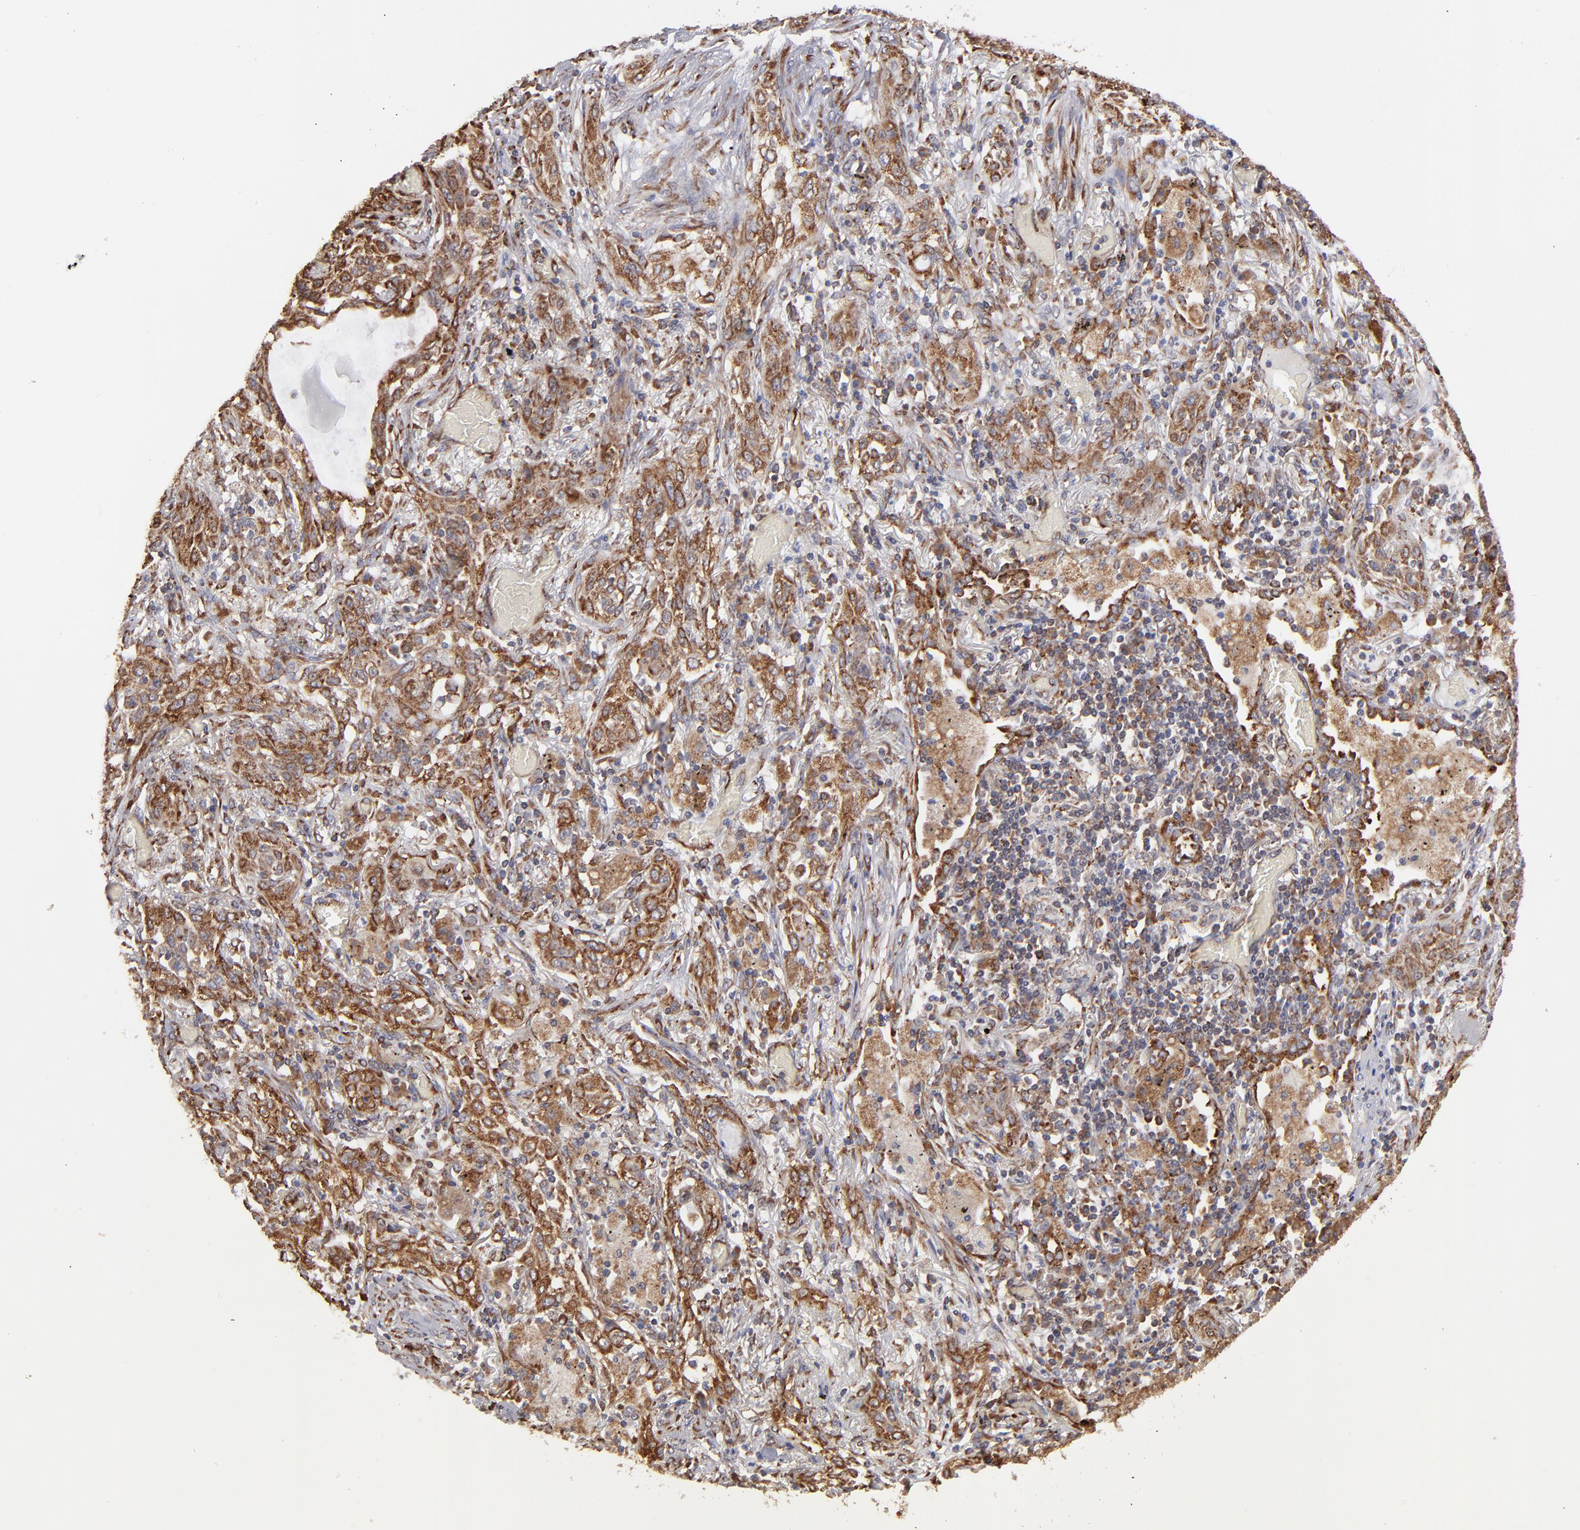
{"staining": {"intensity": "moderate", "quantity": ">75%", "location": "cytoplasmic/membranous"}, "tissue": "lung cancer", "cell_type": "Tumor cells", "image_type": "cancer", "snomed": [{"axis": "morphology", "description": "Squamous cell carcinoma, NOS"}, {"axis": "topography", "description": "Lung"}], "caption": "This is a photomicrograph of immunohistochemistry (IHC) staining of lung cancer (squamous cell carcinoma), which shows moderate staining in the cytoplasmic/membranous of tumor cells.", "gene": "KTN1", "patient": {"sex": "female", "age": 47}}